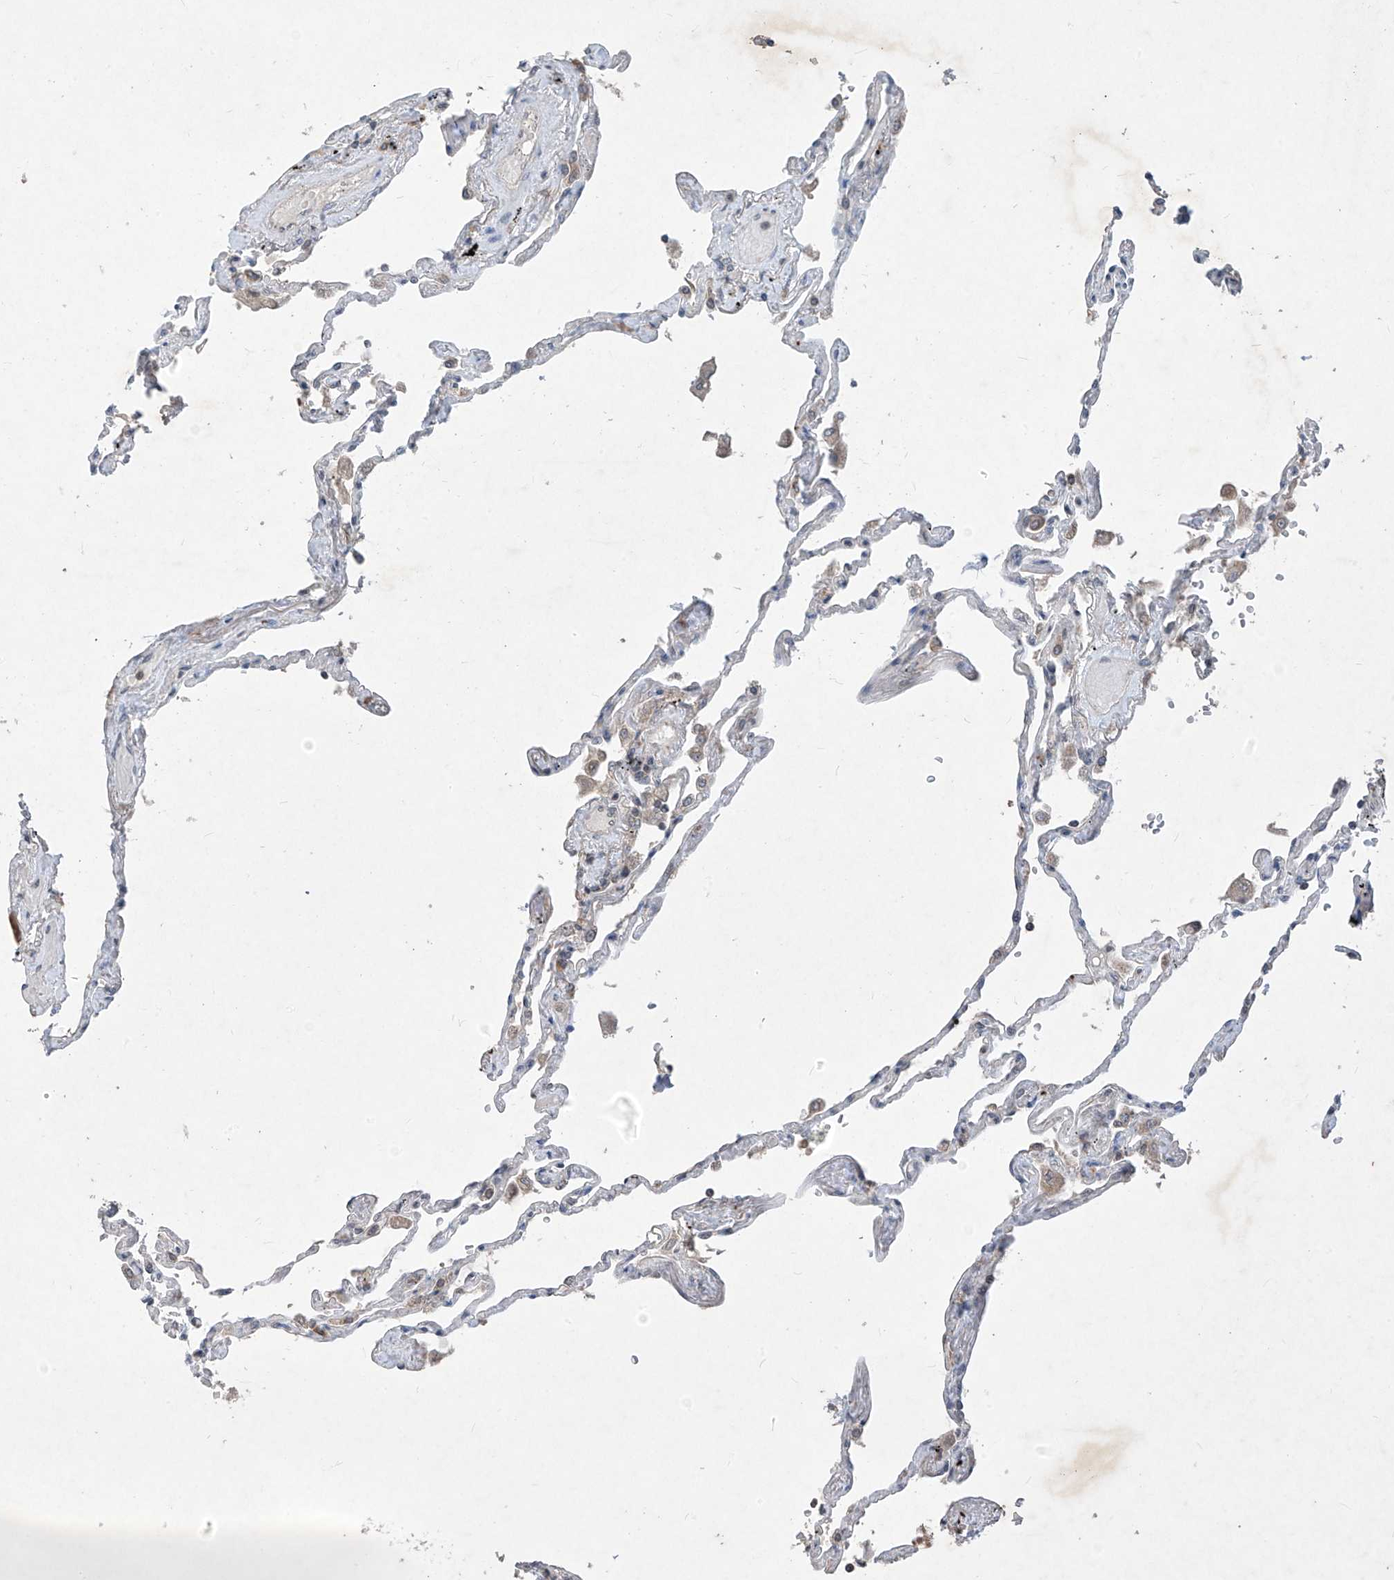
{"staining": {"intensity": "negative", "quantity": "none", "location": "none"}, "tissue": "lung", "cell_type": "Alveolar cells", "image_type": "normal", "snomed": [{"axis": "morphology", "description": "Normal tissue, NOS"}, {"axis": "topography", "description": "Lung"}], "caption": "The photomicrograph reveals no staining of alveolar cells in normal lung.", "gene": "RPL34", "patient": {"sex": "female", "age": 67}}